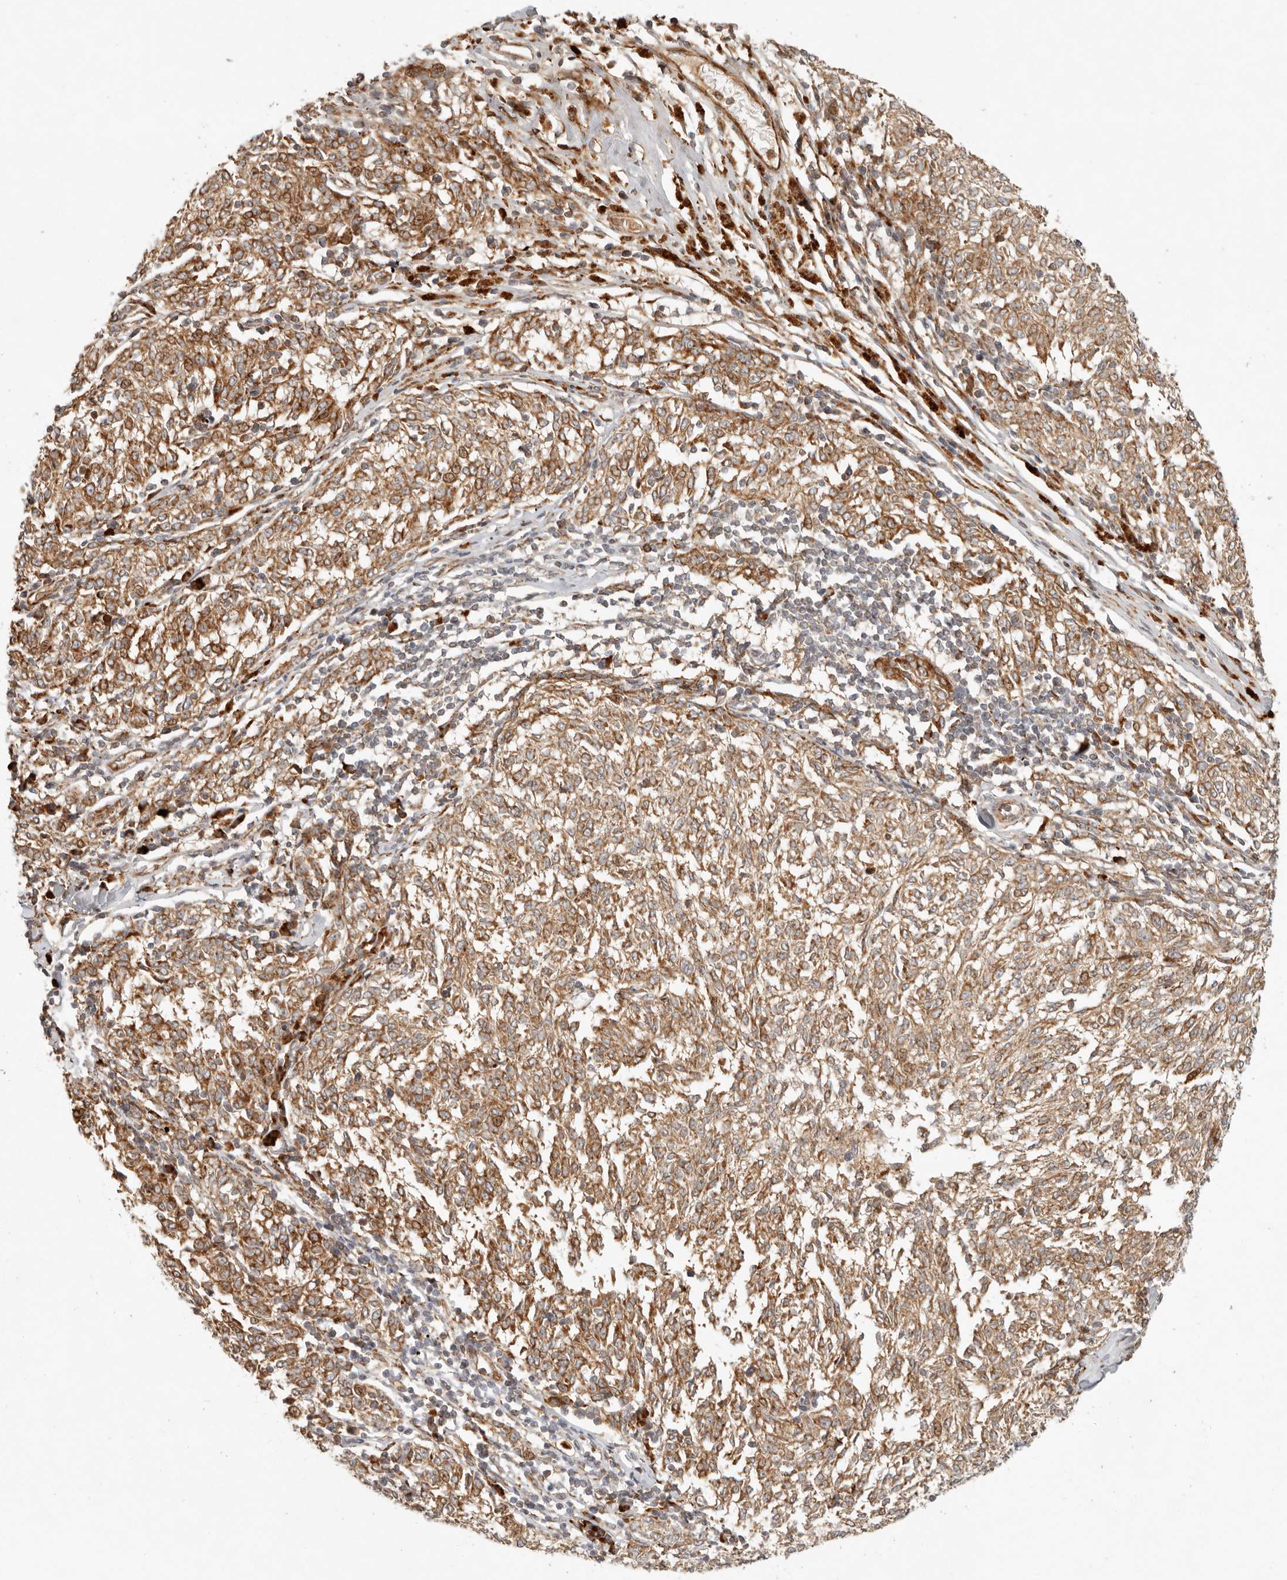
{"staining": {"intensity": "moderate", "quantity": ">75%", "location": "cytoplasmic/membranous"}, "tissue": "melanoma", "cell_type": "Tumor cells", "image_type": "cancer", "snomed": [{"axis": "morphology", "description": "Malignant melanoma, NOS"}, {"axis": "topography", "description": "Skin"}], "caption": "High-magnification brightfield microscopy of melanoma stained with DAB (brown) and counterstained with hematoxylin (blue). tumor cells exhibit moderate cytoplasmic/membranous expression is present in about>75% of cells.", "gene": "KLHL38", "patient": {"sex": "female", "age": 72}}